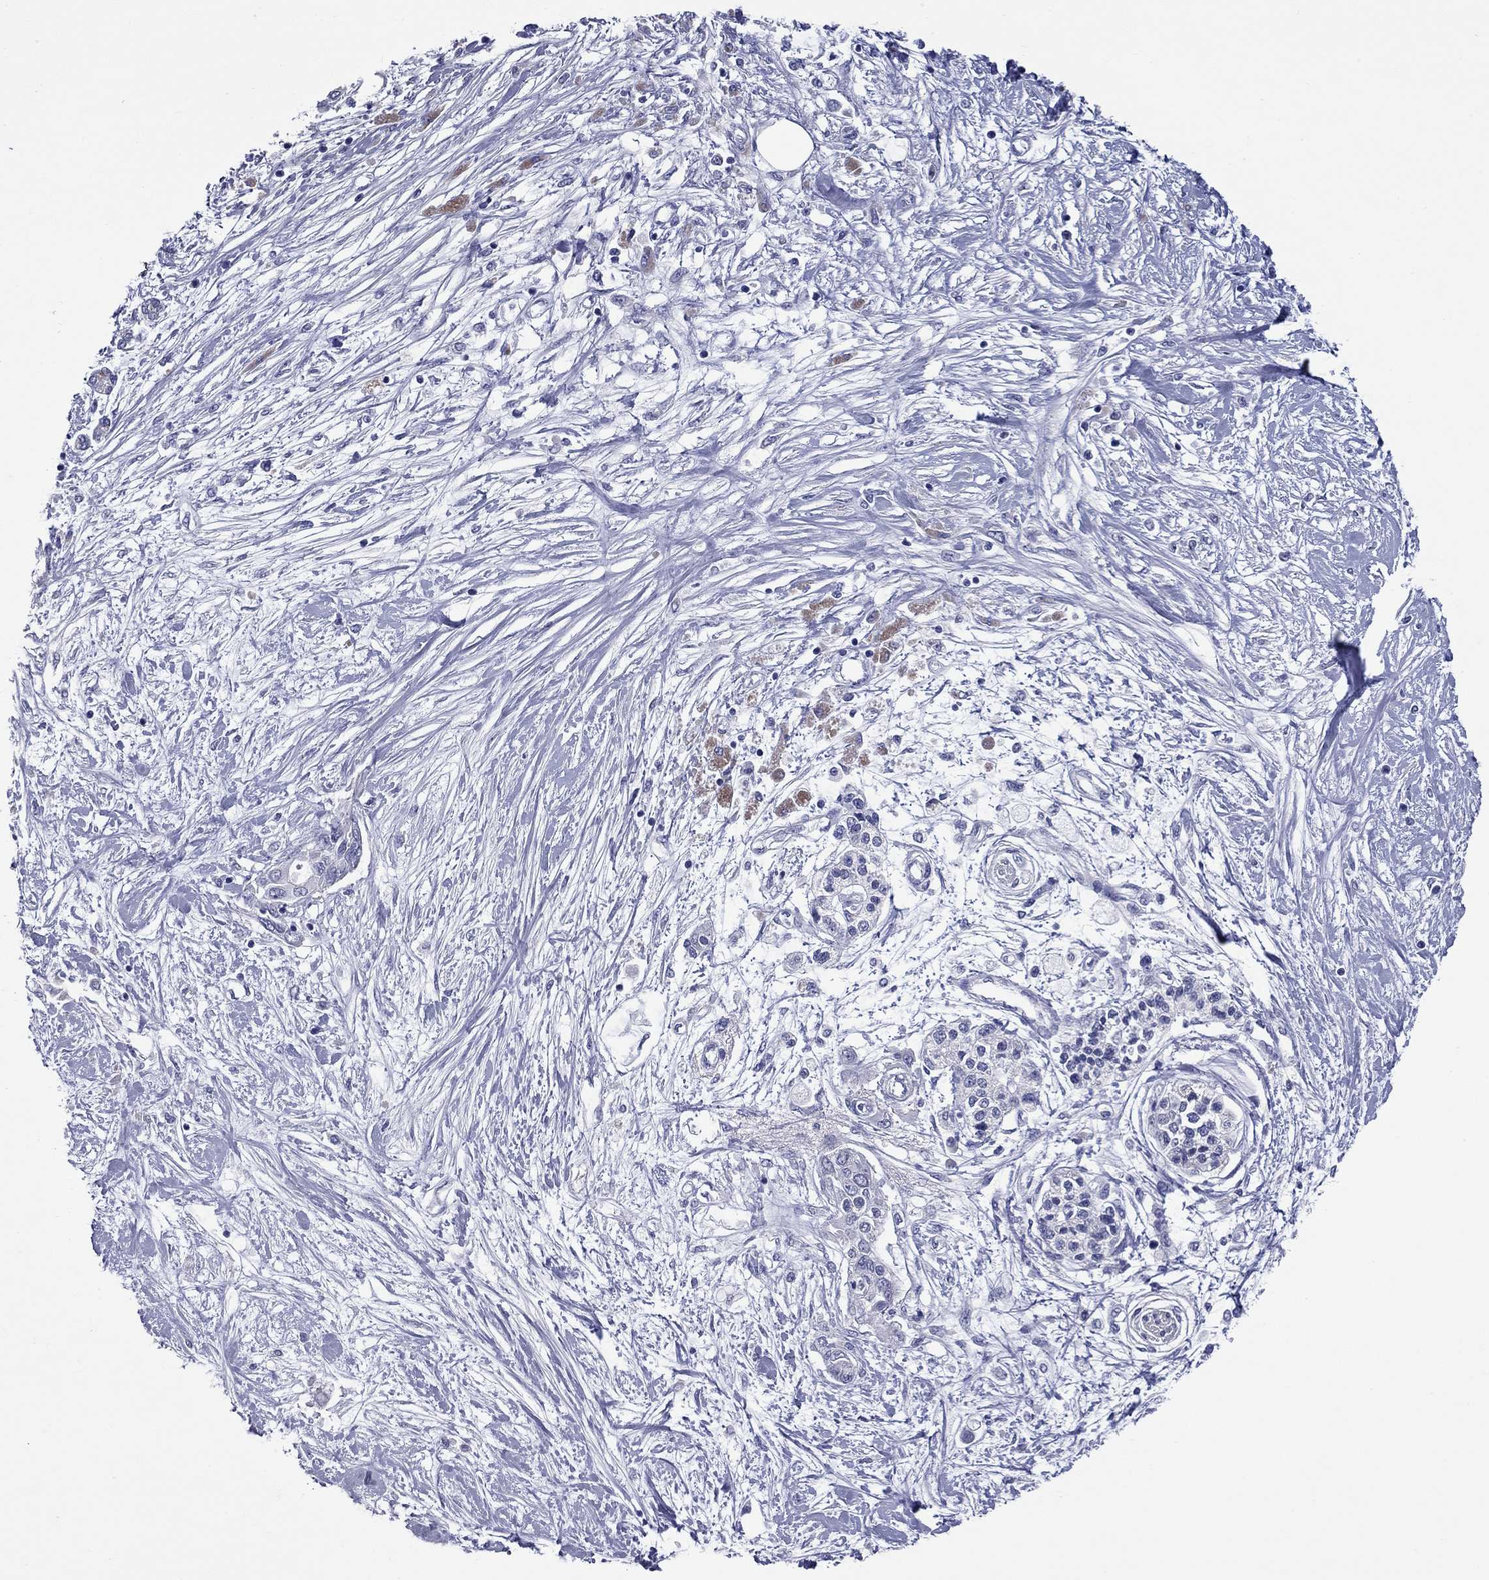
{"staining": {"intensity": "negative", "quantity": "none", "location": "none"}, "tissue": "pancreatic cancer", "cell_type": "Tumor cells", "image_type": "cancer", "snomed": [{"axis": "morphology", "description": "Adenocarcinoma, NOS"}, {"axis": "topography", "description": "Pancreas"}], "caption": "Immunohistochemical staining of human pancreatic cancer (adenocarcinoma) demonstrates no significant staining in tumor cells.", "gene": "UNC119B", "patient": {"sex": "female", "age": 77}}